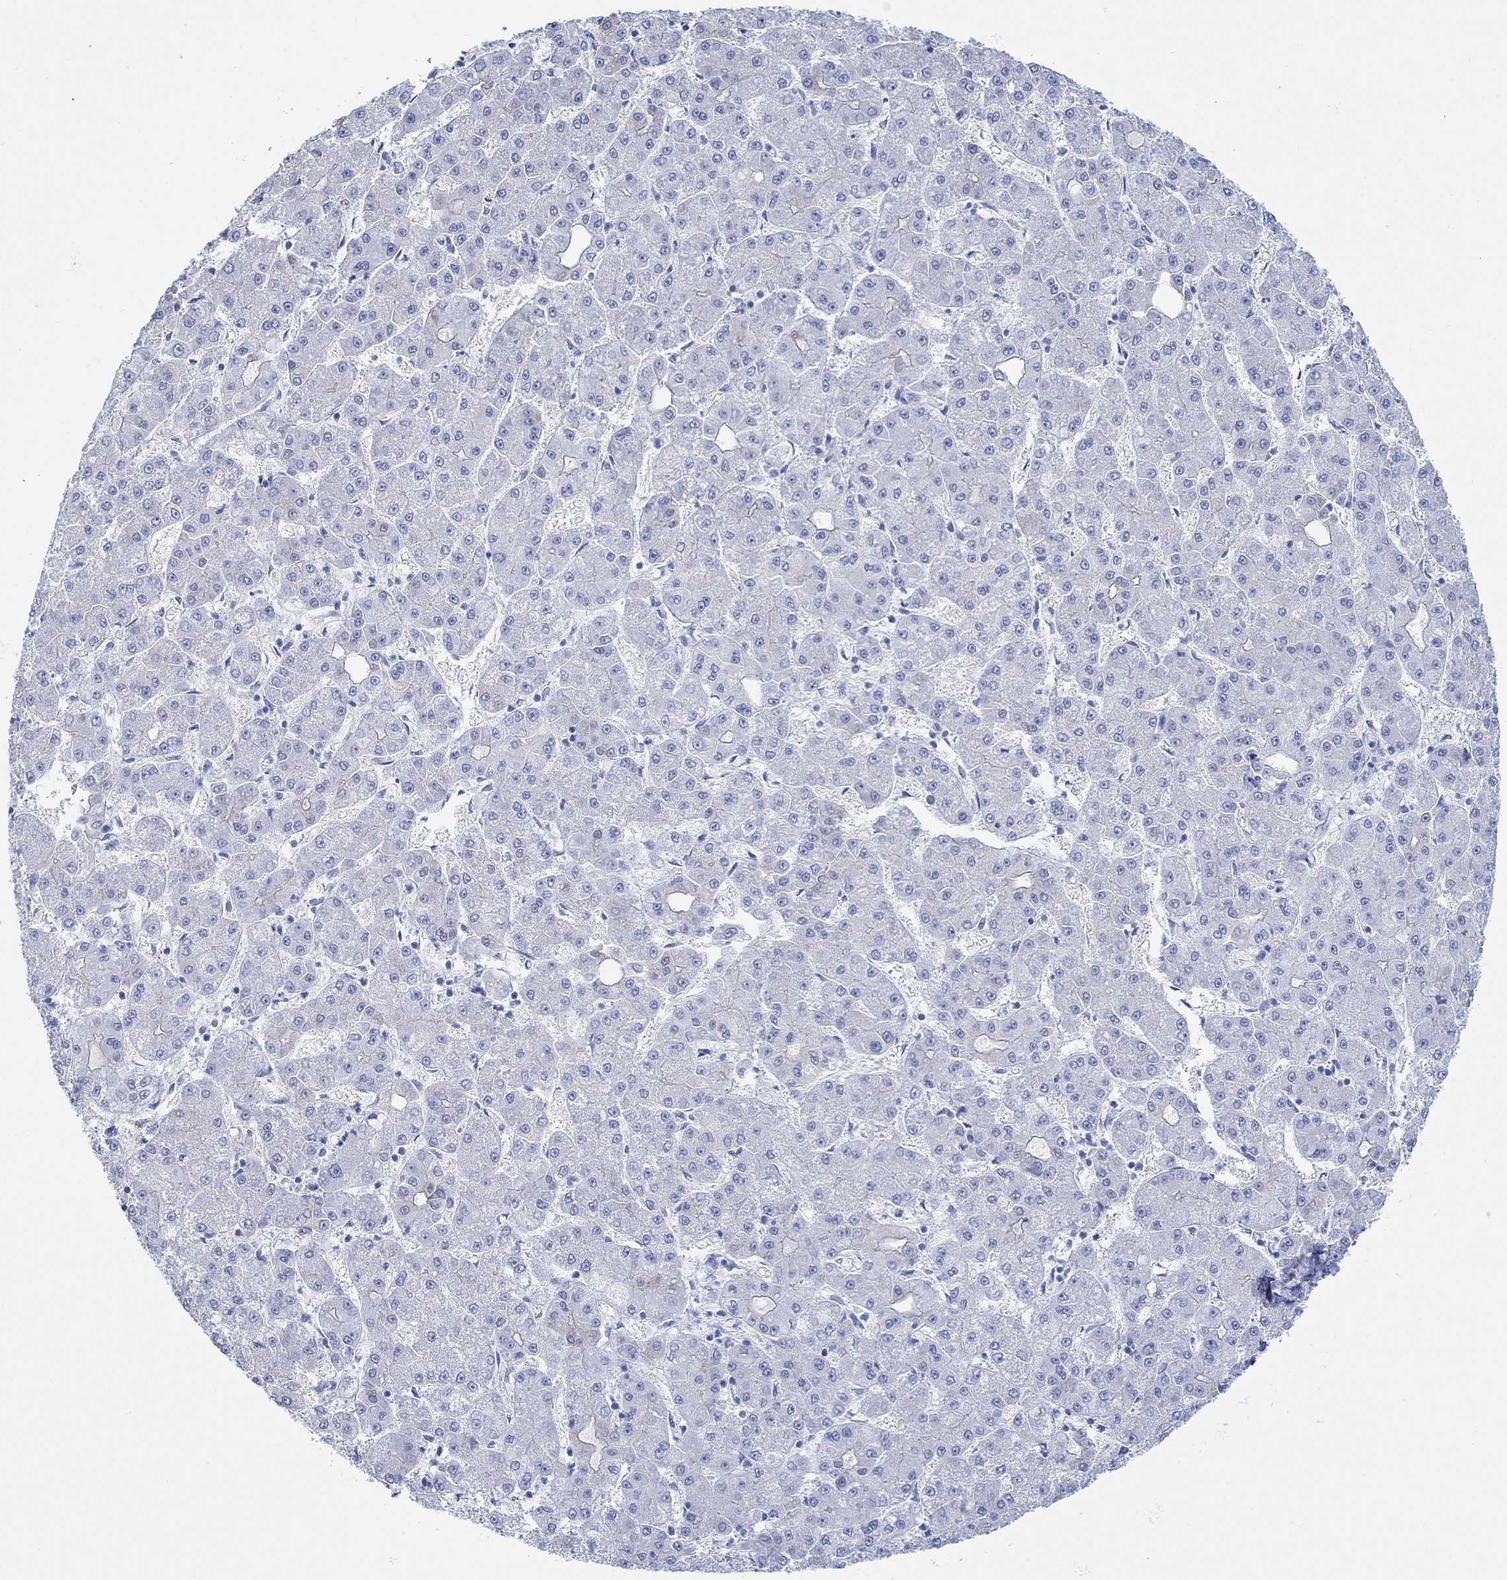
{"staining": {"intensity": "negative", "quantity": "none", "location": "none"}, "tissue": "liver cancer", "cell_type": "Tumor cells", "image_type": "cancer", "snomed": [{"axis": "morphology", "description": "Carcinoma, Hepatocellular, NOS"}, {"axis": "topography", "description": "Liver"}], "caption": "High power microscopy image of an immunohistochemistry histopathology image of liver hepatocellular carcinoma, revealing no significant expression in tumor cells.", "gene": "AK8", "patient": {"sex": "male", "age": 73}}